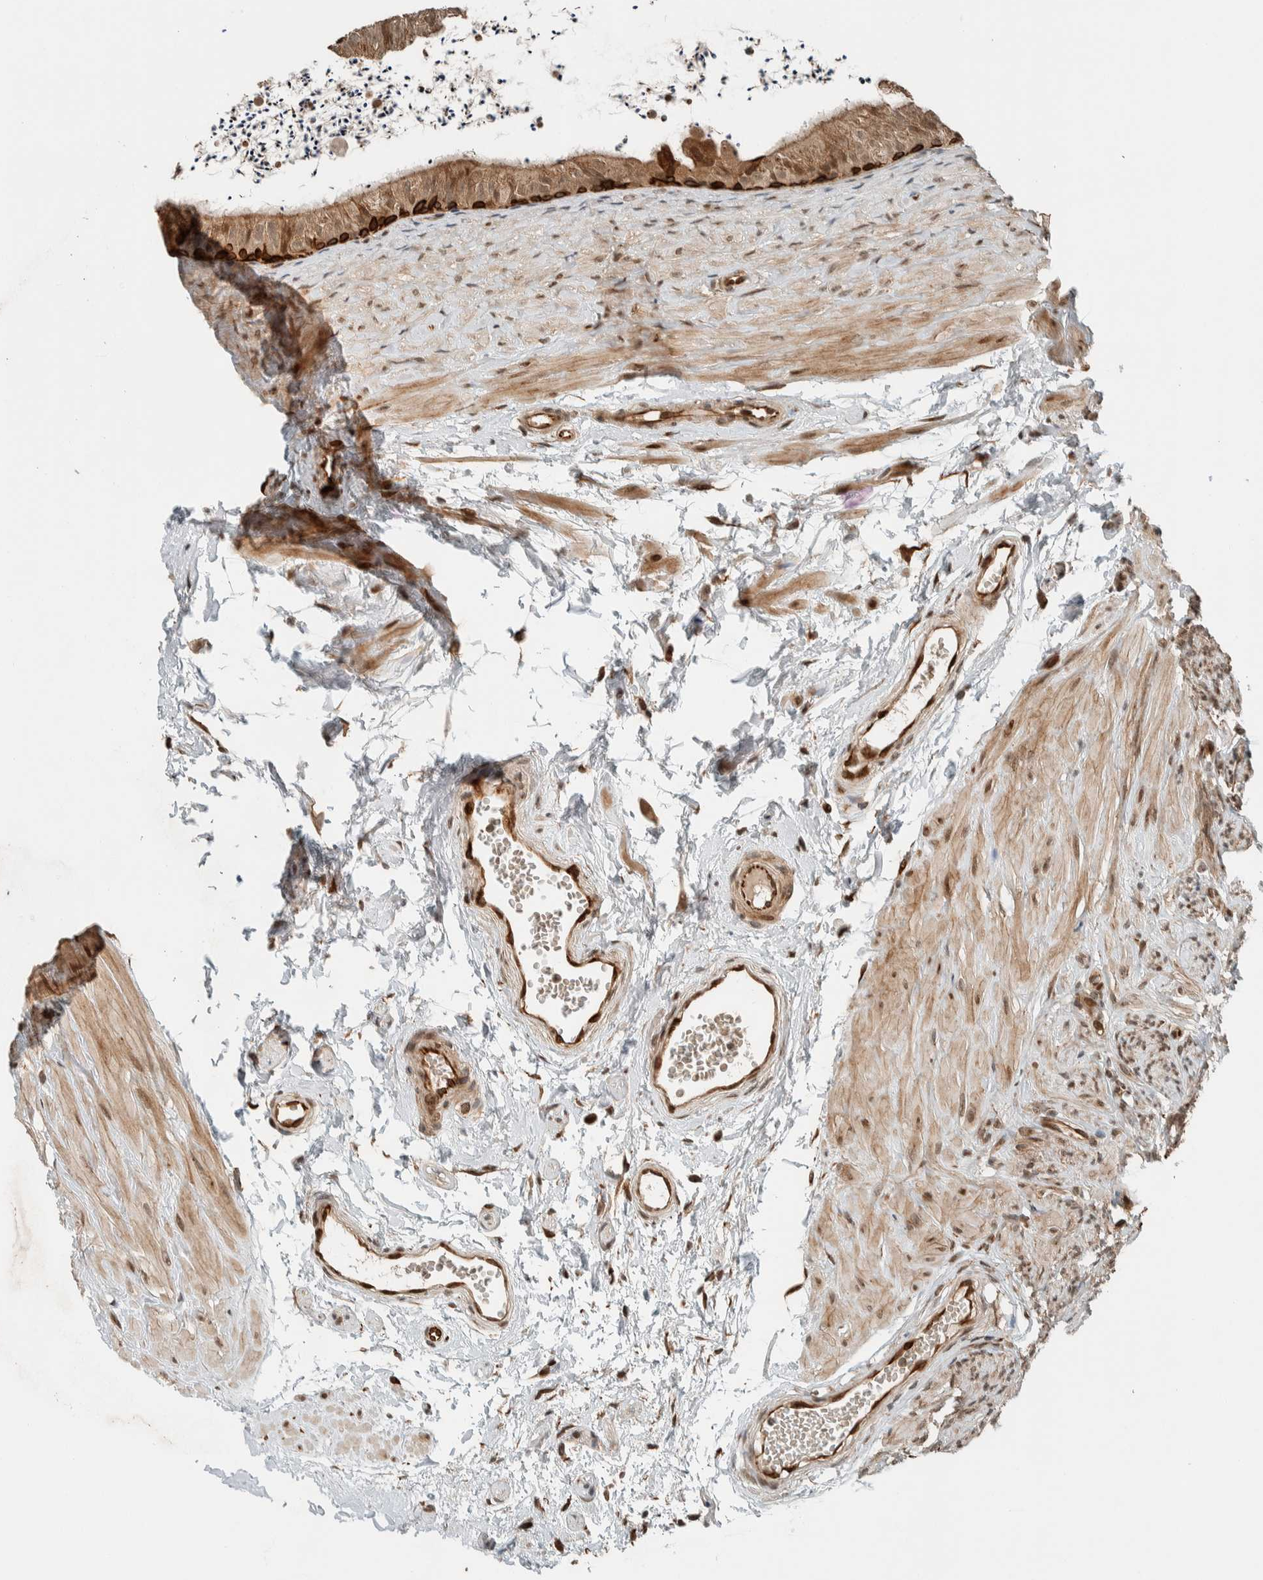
{"staining": {"intensity": "moderate", "quantity": ">75%", "location": "cytoplasmic/membranous"}, "tissue": "epididymis", "cell_type": "Glandular cells", "image_type": "normal", "snomed": [{"axis": "morphology", "description": "Normal tissue, NOS"}, {"axis": "topography", "description": "Epididymis"}], "caption": "High-magnification brightfield microscopy of unremarkable epididymis stained with DAB (brown) and counterstained with hematoxylin (blue). glandular cells exhibit moderate cytoplasmic/membranous staining is identified in approximately>75% of cells.", "gene": "STXBP4", "patient": {"sex": "male", "age": 56}}